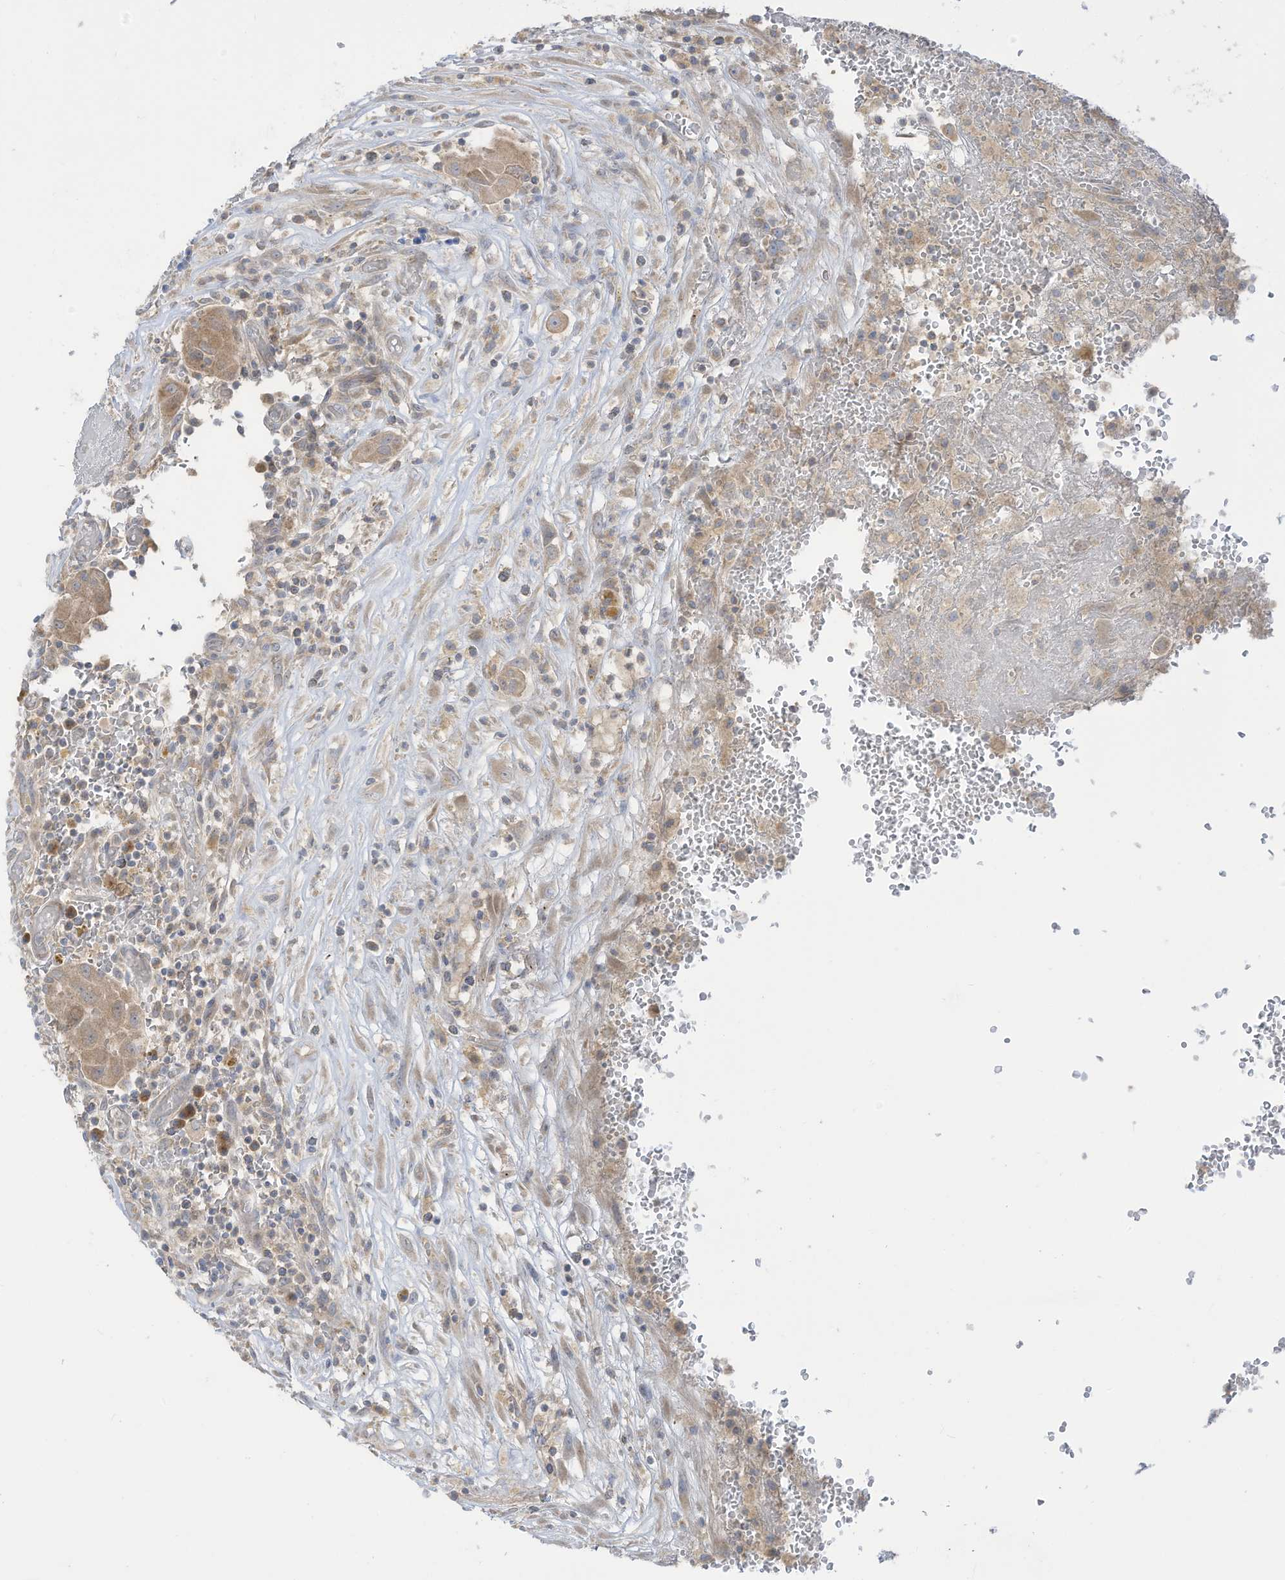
{"staining": {"intensity": "weak", "quantity": "25%-75%", "location": "cytoplasmic/membranous"}, "tissue": "thyroid cancer", "cell_type": "Tumor cells", "image_type": "cancer", "snomed": [{"axis": "morphology", "description": "Papillary adenocarcinoma, NOS"}, {"axis": "topography", "description": "Thyroid gland"}], "caption": "This is a histology image of immunohistochemistry staining of thyroid cancer (papillary adenocarcinoma), which shows weak staining in the cytoplasmic/membranous of tumor cells.", "gene": "LRRN2", "patient": {"sex": "male", "age": 77}}